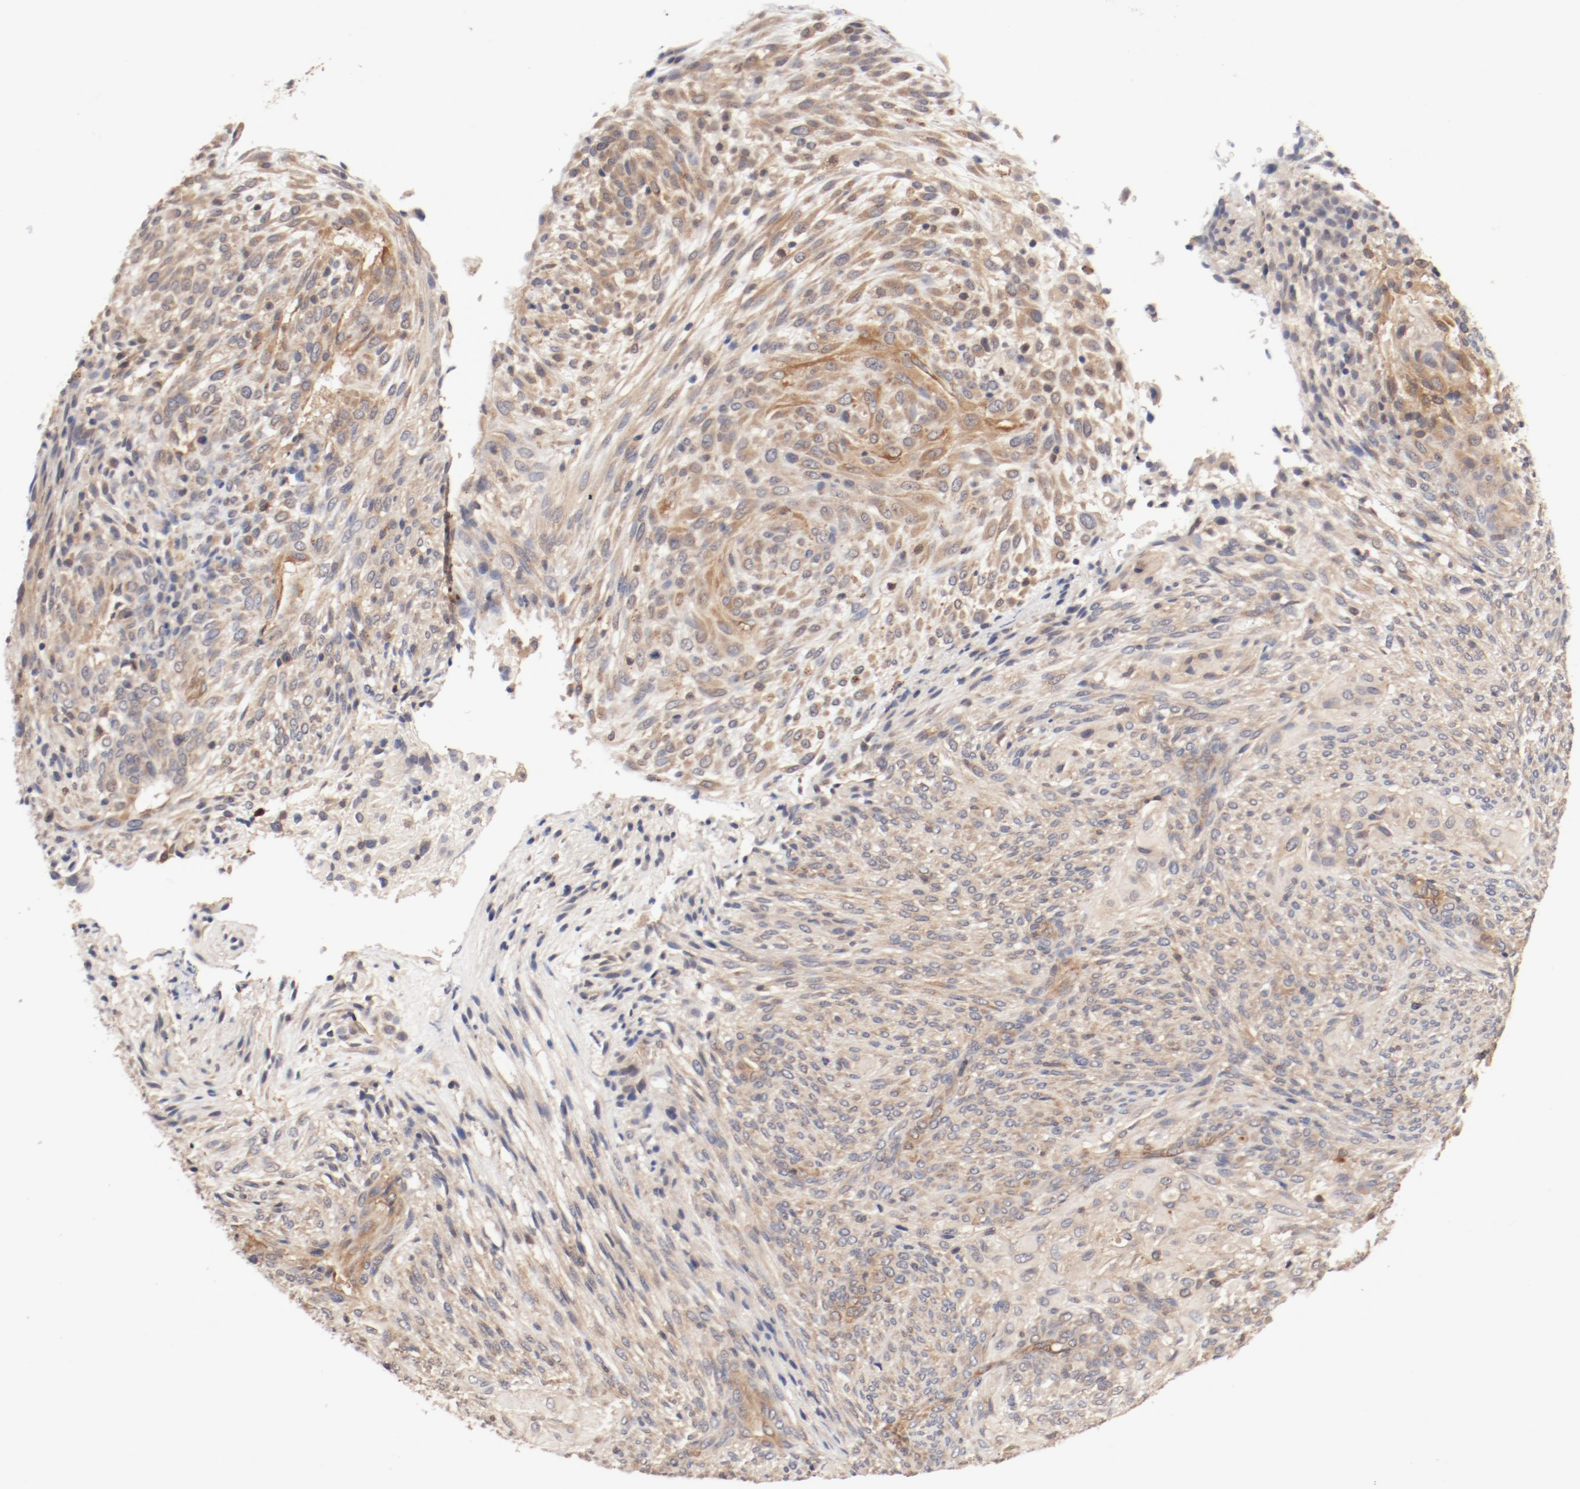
{"staining": {"intensity": "weak", "quantity": "25%-75%", "location": "cytoplasmic/membranous"}, "tissue": "glioma", "cell_type": "Tumor cells", "image_type": "cancer", "snomed": [{"axis": "morphology", "description": "Glioma, malignant, High grade"}, {"axis": "topography", "description": "Cerebral cortex"}], "caption": "Immunohistochemical staining of human malignant high-grade glioma shows weak cytoplasmic/membranous protein positivity in about 25%-75% of tumor cells.", "gene": "UBE2J1", "patient": {"sex": "female", "age": 55}}